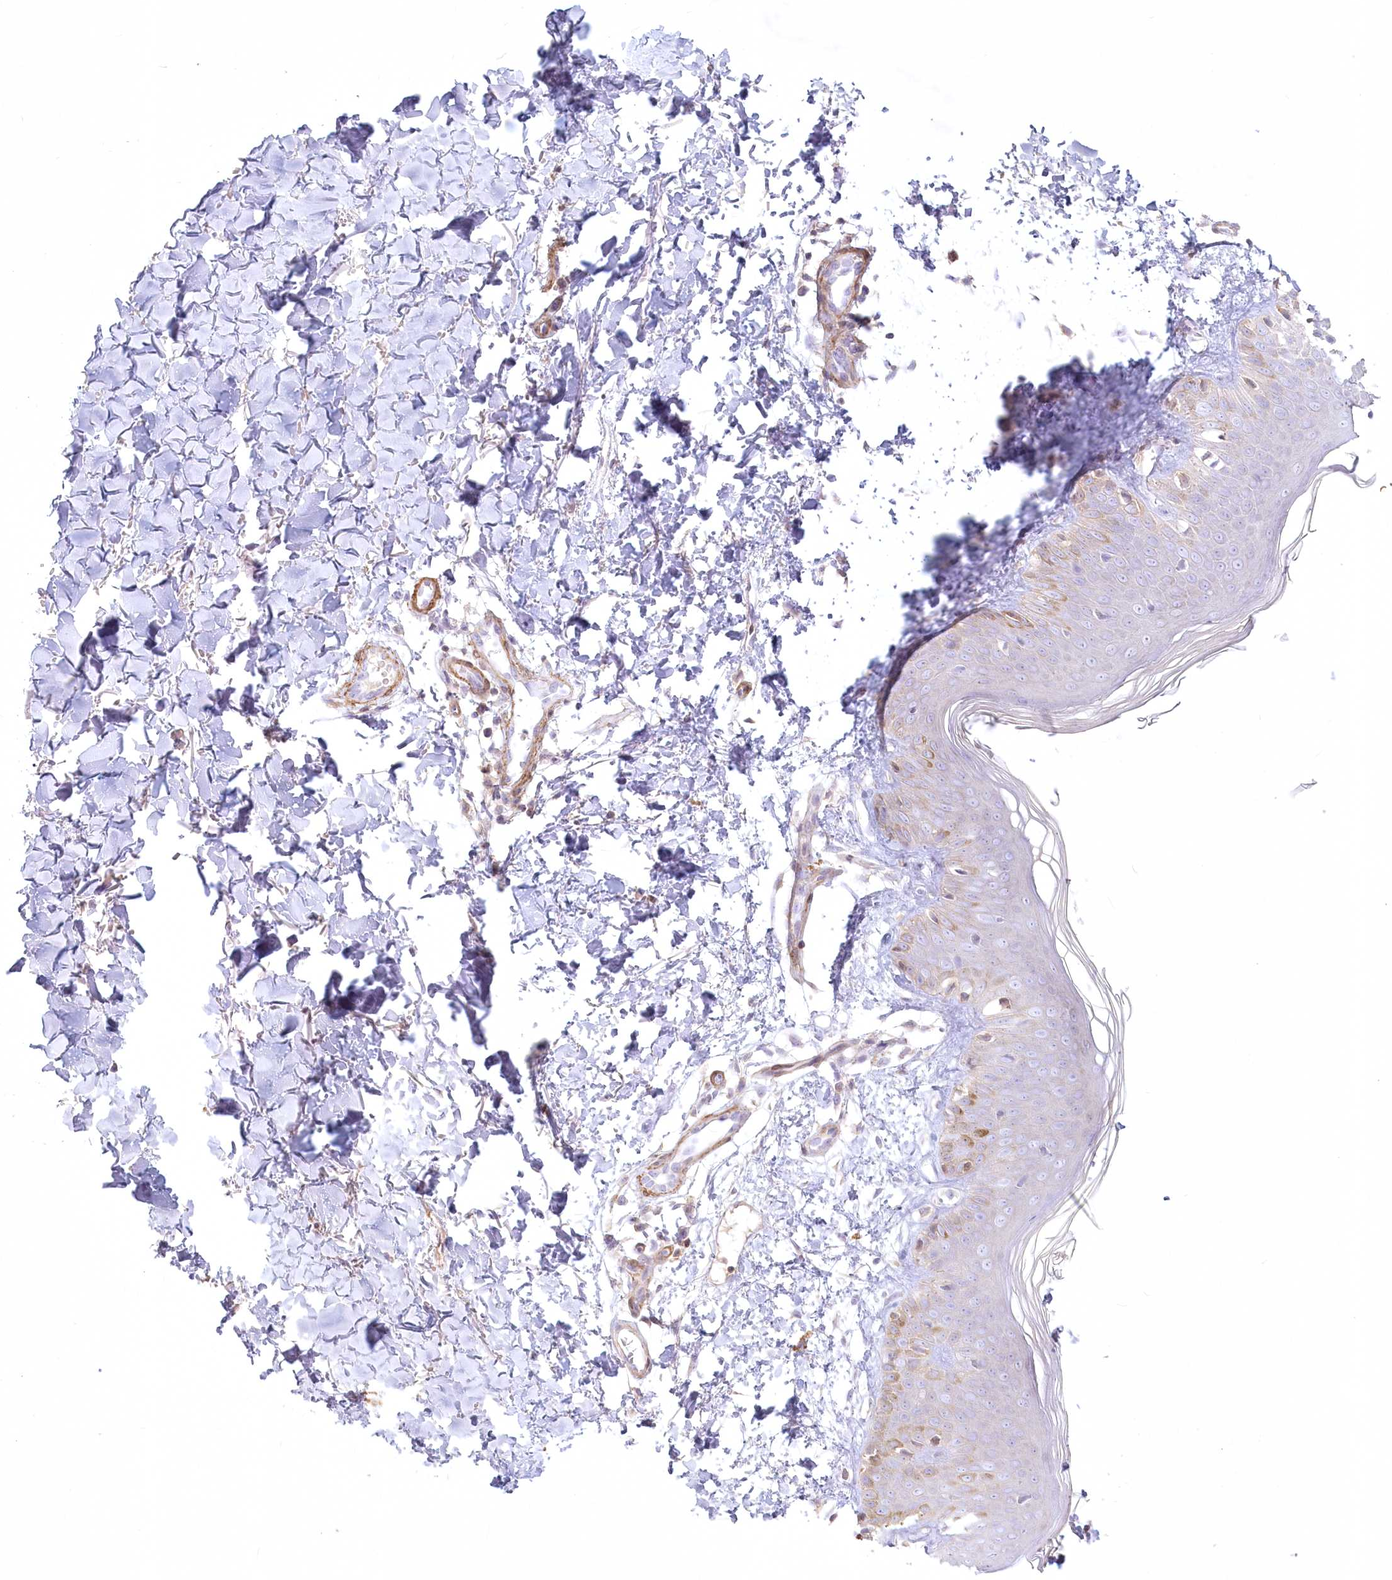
{"staining": {"intensity": "negative", "quantity": "none", "location": "none"}, "tissue": "skin", "cell_type": "Fibroblasts", "image_type": "normal", "snomed": [{"axis": "morphology", "description": "Normal tissue, NOS"}, {"axis": "topography", "description": "Skin"}], "caption": "Histopathology image shows no protein expression in fibroblasts of unremarkable skin. (DAB (3,3'-diaminobenzidine) immunohistochemistry with hematoxylin counter stain).", "gene": "INPP4B", "patient": {"sex": "male", "age": 37}}